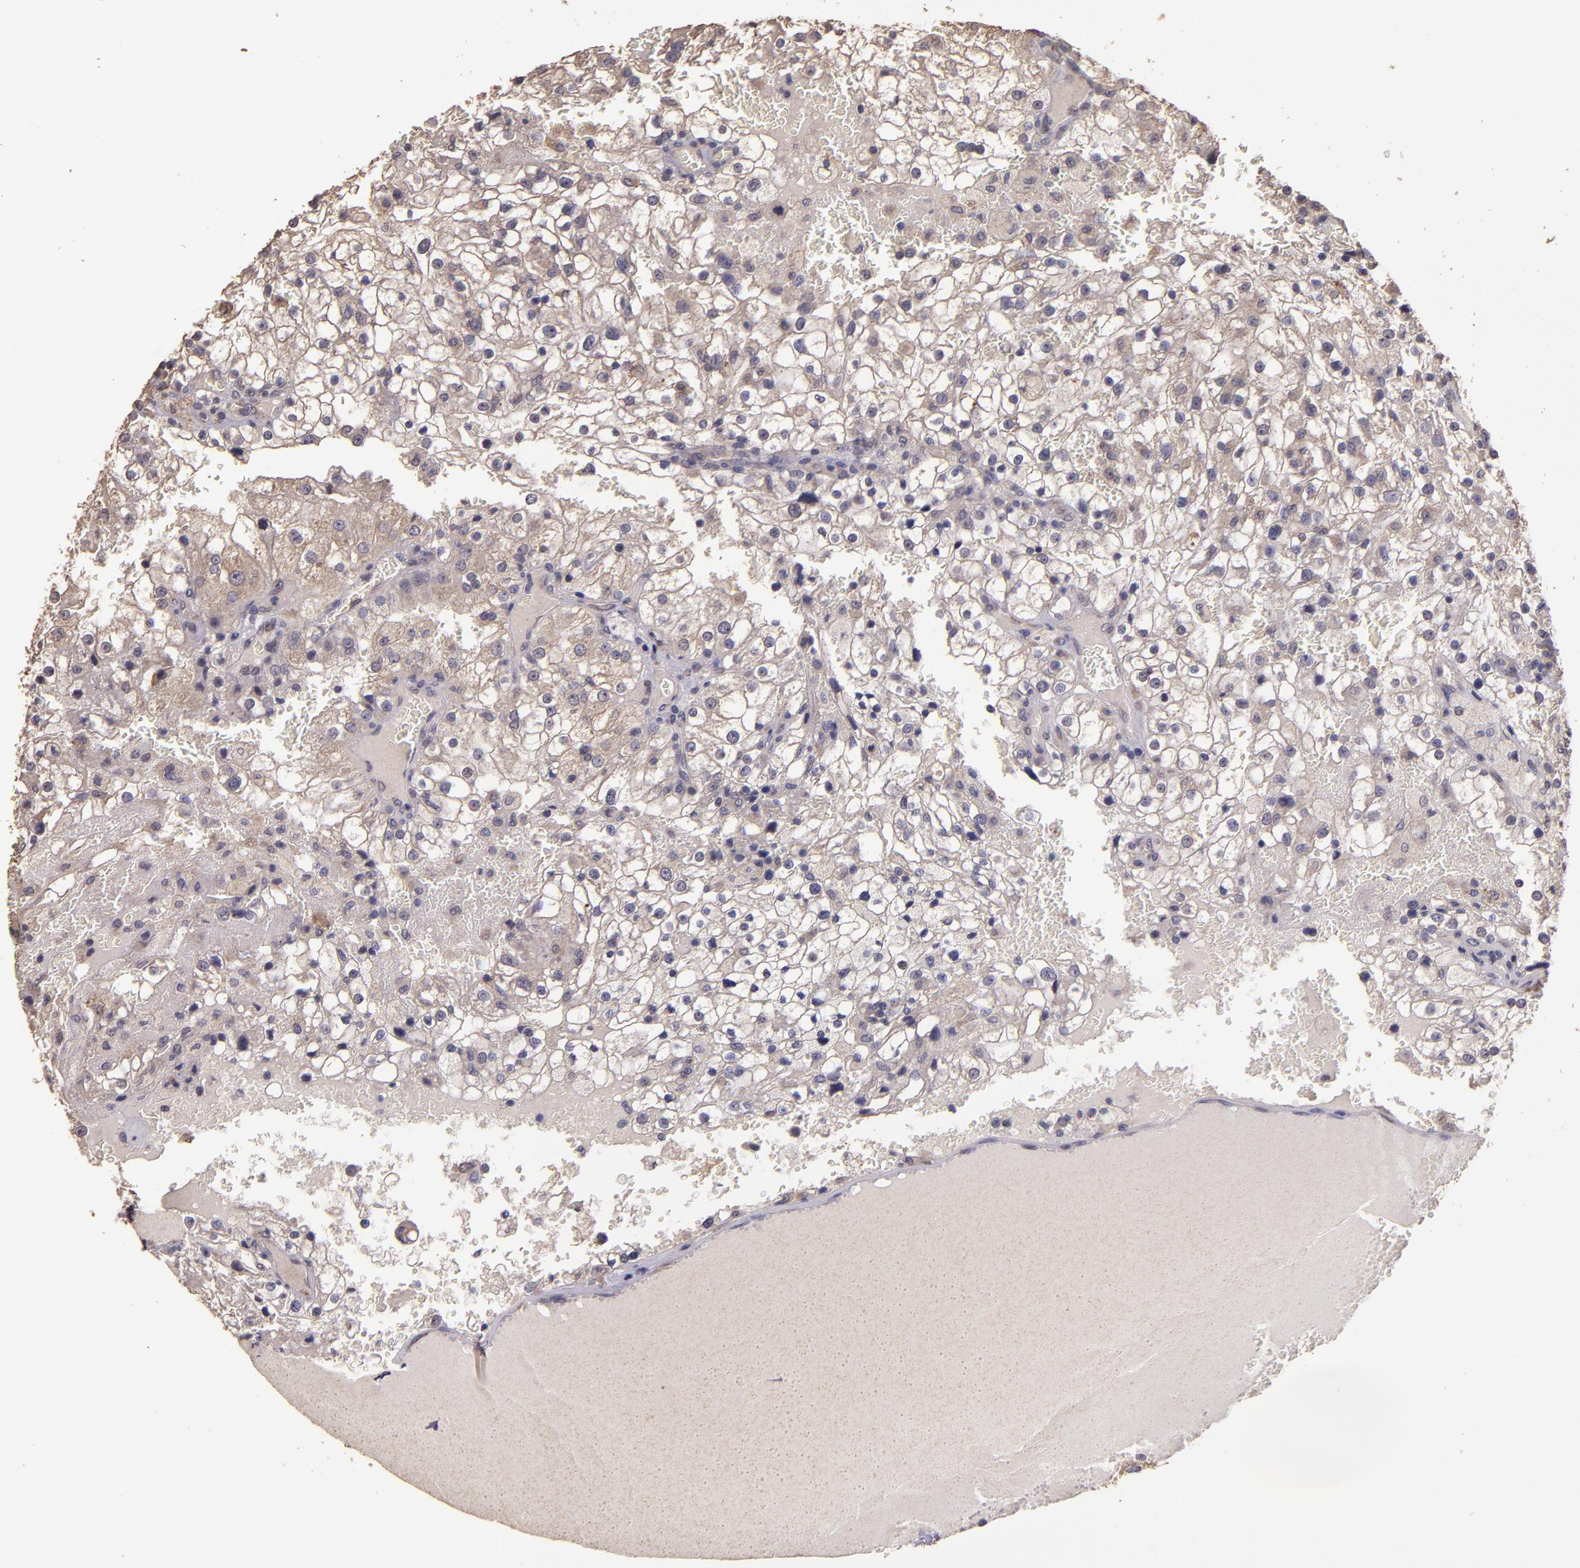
{"staining": {"intensity": "weak", "quantity": ">75%", "location": "cytoplasmic/membranous"}, "tissue": "renal cancer", "cell_type": "Tumor cells", "image_type": "cancer", "snomed": [{"axis": "morphology", "description": "Adenocarcinoma, NOS"}, {"axis": "topography", "description": "Kidney"}], "caption": "DAB (3,3'-diaminobenzidine) immunohistochemical staining of human renal cancer (adenocarcinoma) demonstrates weak cytoplasmic/membranous protein staining in about >75% of tumor cells. The protein of interest is stained brown, and the nuclei are stained in blue (DAB IHC with brightfield microscopy, high magnification).", "gene": "HECTD1", "patient": {"sex": "female", "age": 74}}